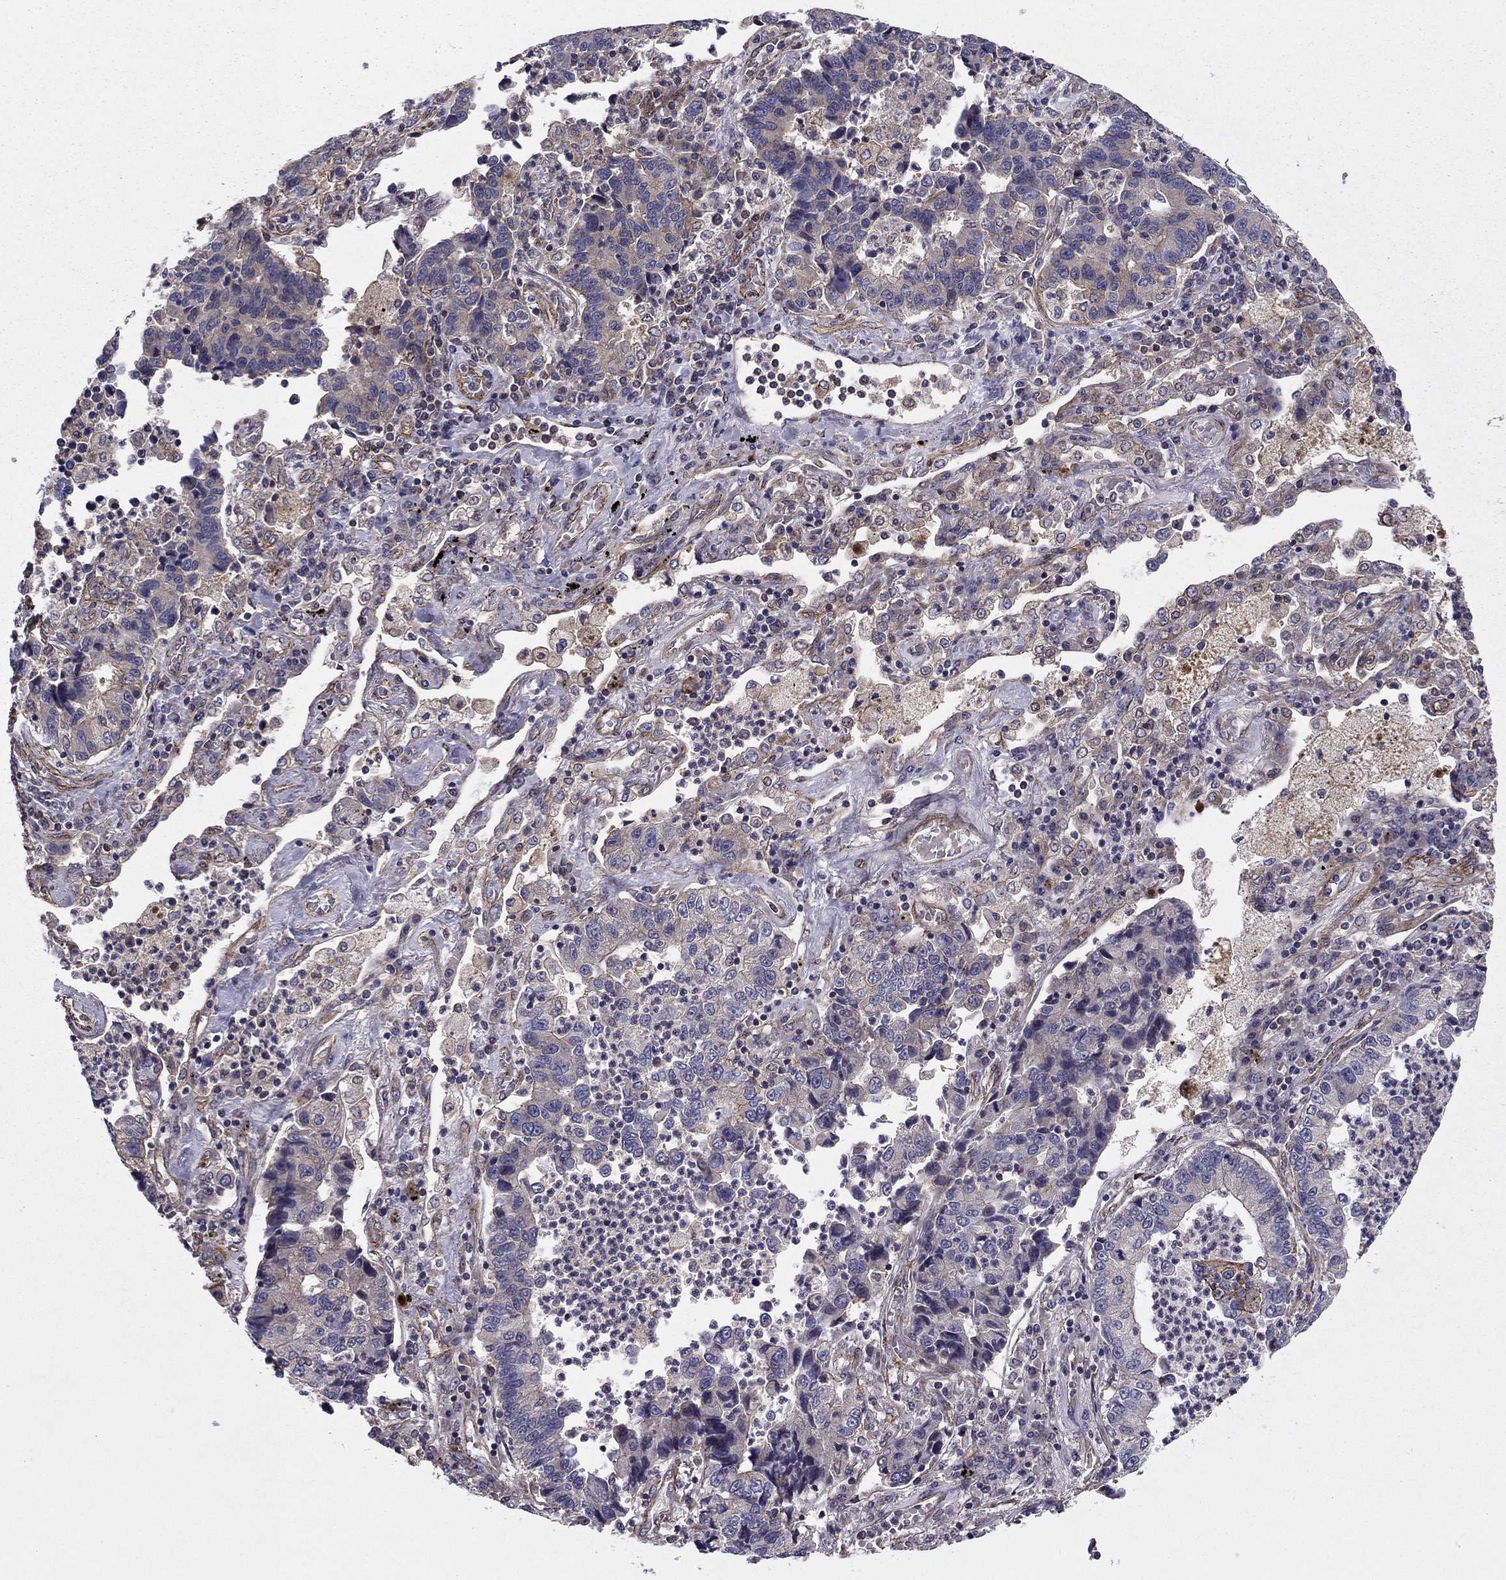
{"staining": {"intensity": "negative", "quantity": "none", "location": "none"}, "tissue": "lung cancer", "cell_type": "Tumor cells", "image_type": "cancer", "snomed": [{"axis": "morphology", "description": "Adenocarcinoma, NOS"}, {"axis": "topography", "description": "Lung"}], "caption": "This image is of lung cancer stained with immunohistochemistry to label a protein in brown with the nuclei are counter-stained blue. There is no expression in tumor cells.", "gene": "SHMT1", "patient": {"sex": "female", "age": 57}}